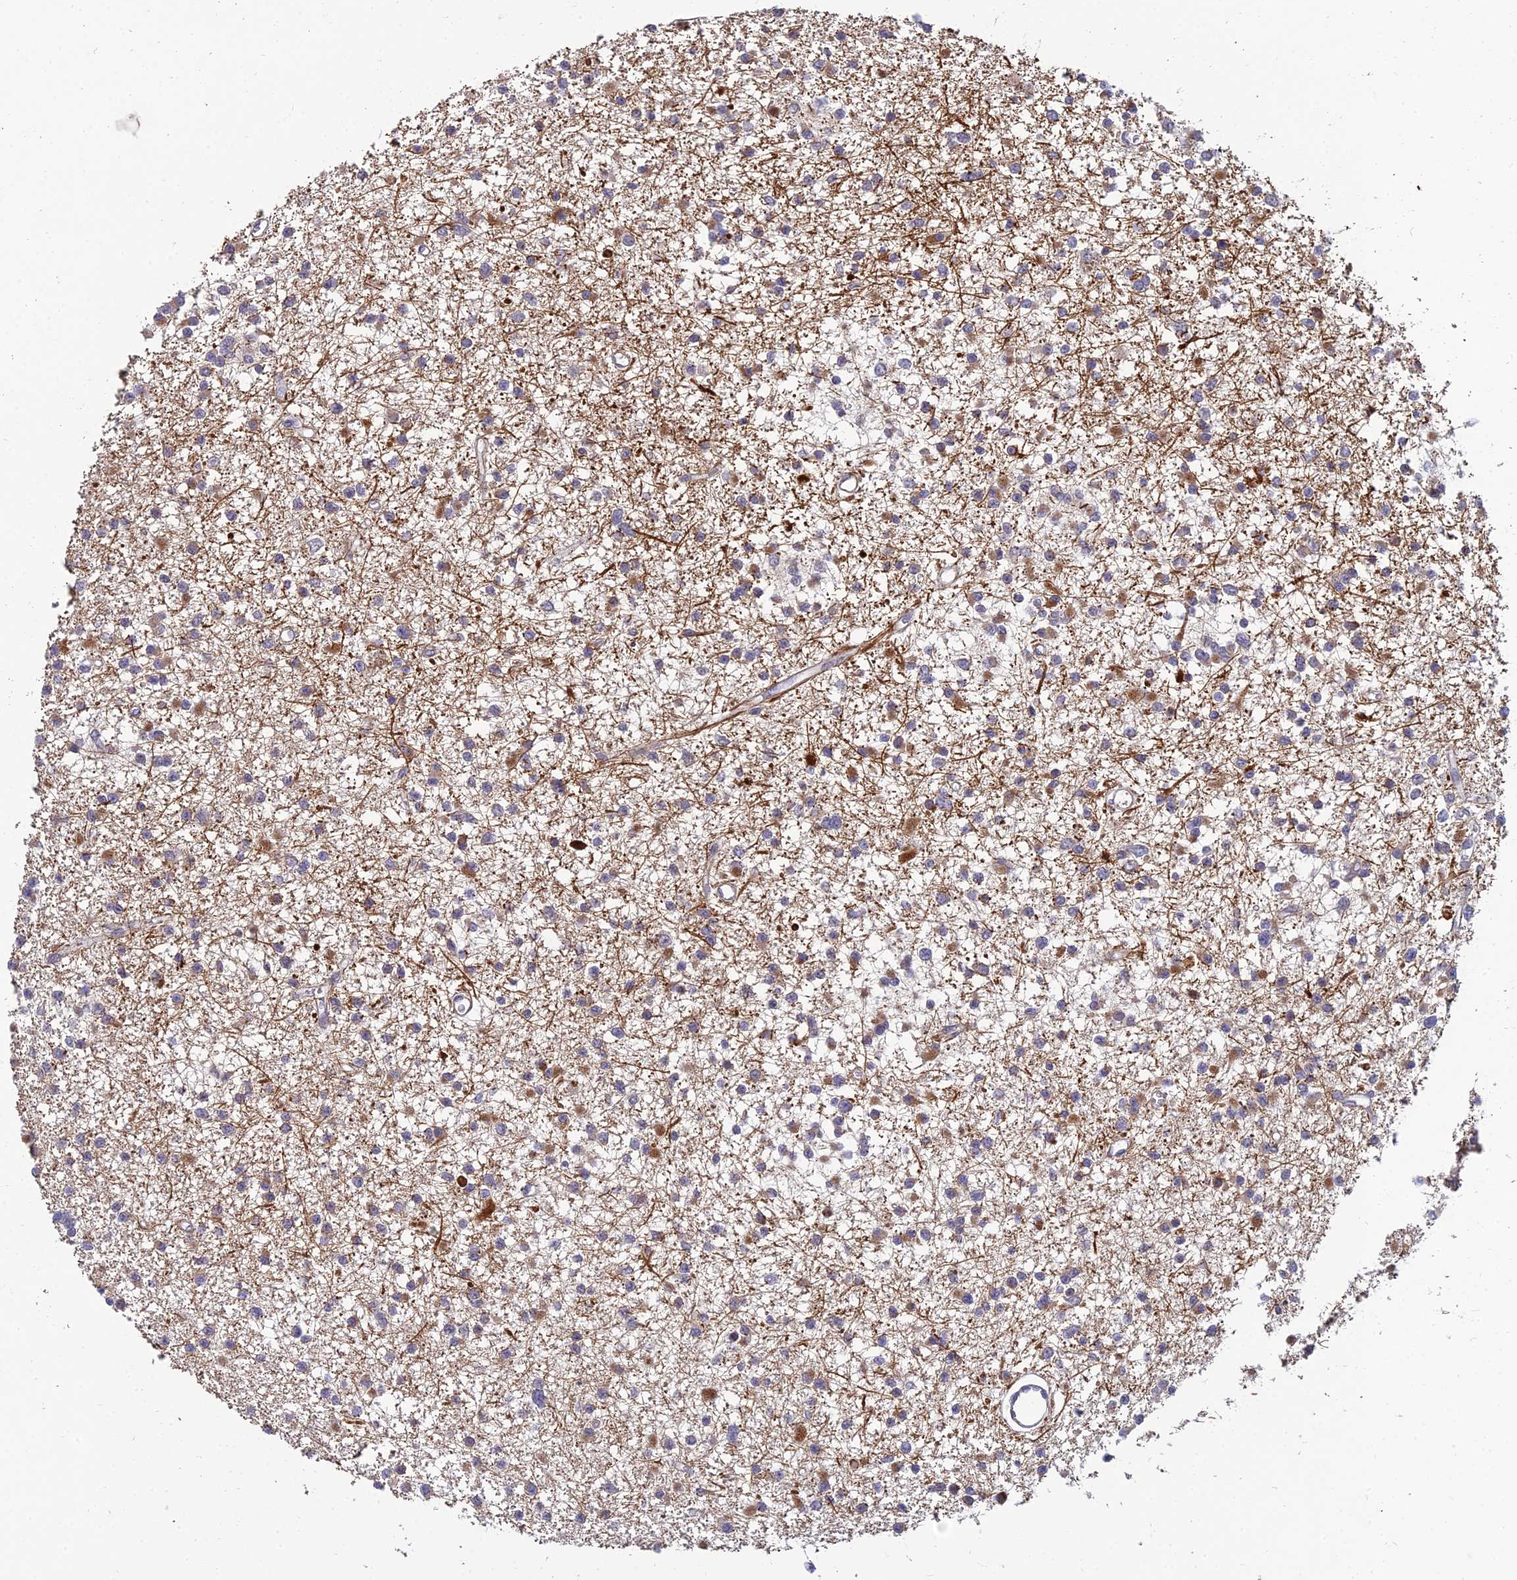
{"staining": {"intensity": "moderate", "quantity": "<25%", "location": "cytoplasmic/membranous"}, "tissue": "glioma", "cell_type": "Tumor cells", "image_type": "cancer", "snomed": [{"axis": "morphology", "description": "Glioma, malignant, Low grade"}, {"axis": "topography", "description": "Brain"}], "caption": "Immunohistochemistry of glioma exhibits low levels of moderate cytoplasmic/membranous positivity in approximately <25% of tumor cells. The staining was performed using DAB (3,3'-diaminobenzidine), with brown indicating positive protein expression. Nuclei are stained blue with hematoxylin.", "gene": "NPY", "patient": {"sex": "female", "age": 22}}